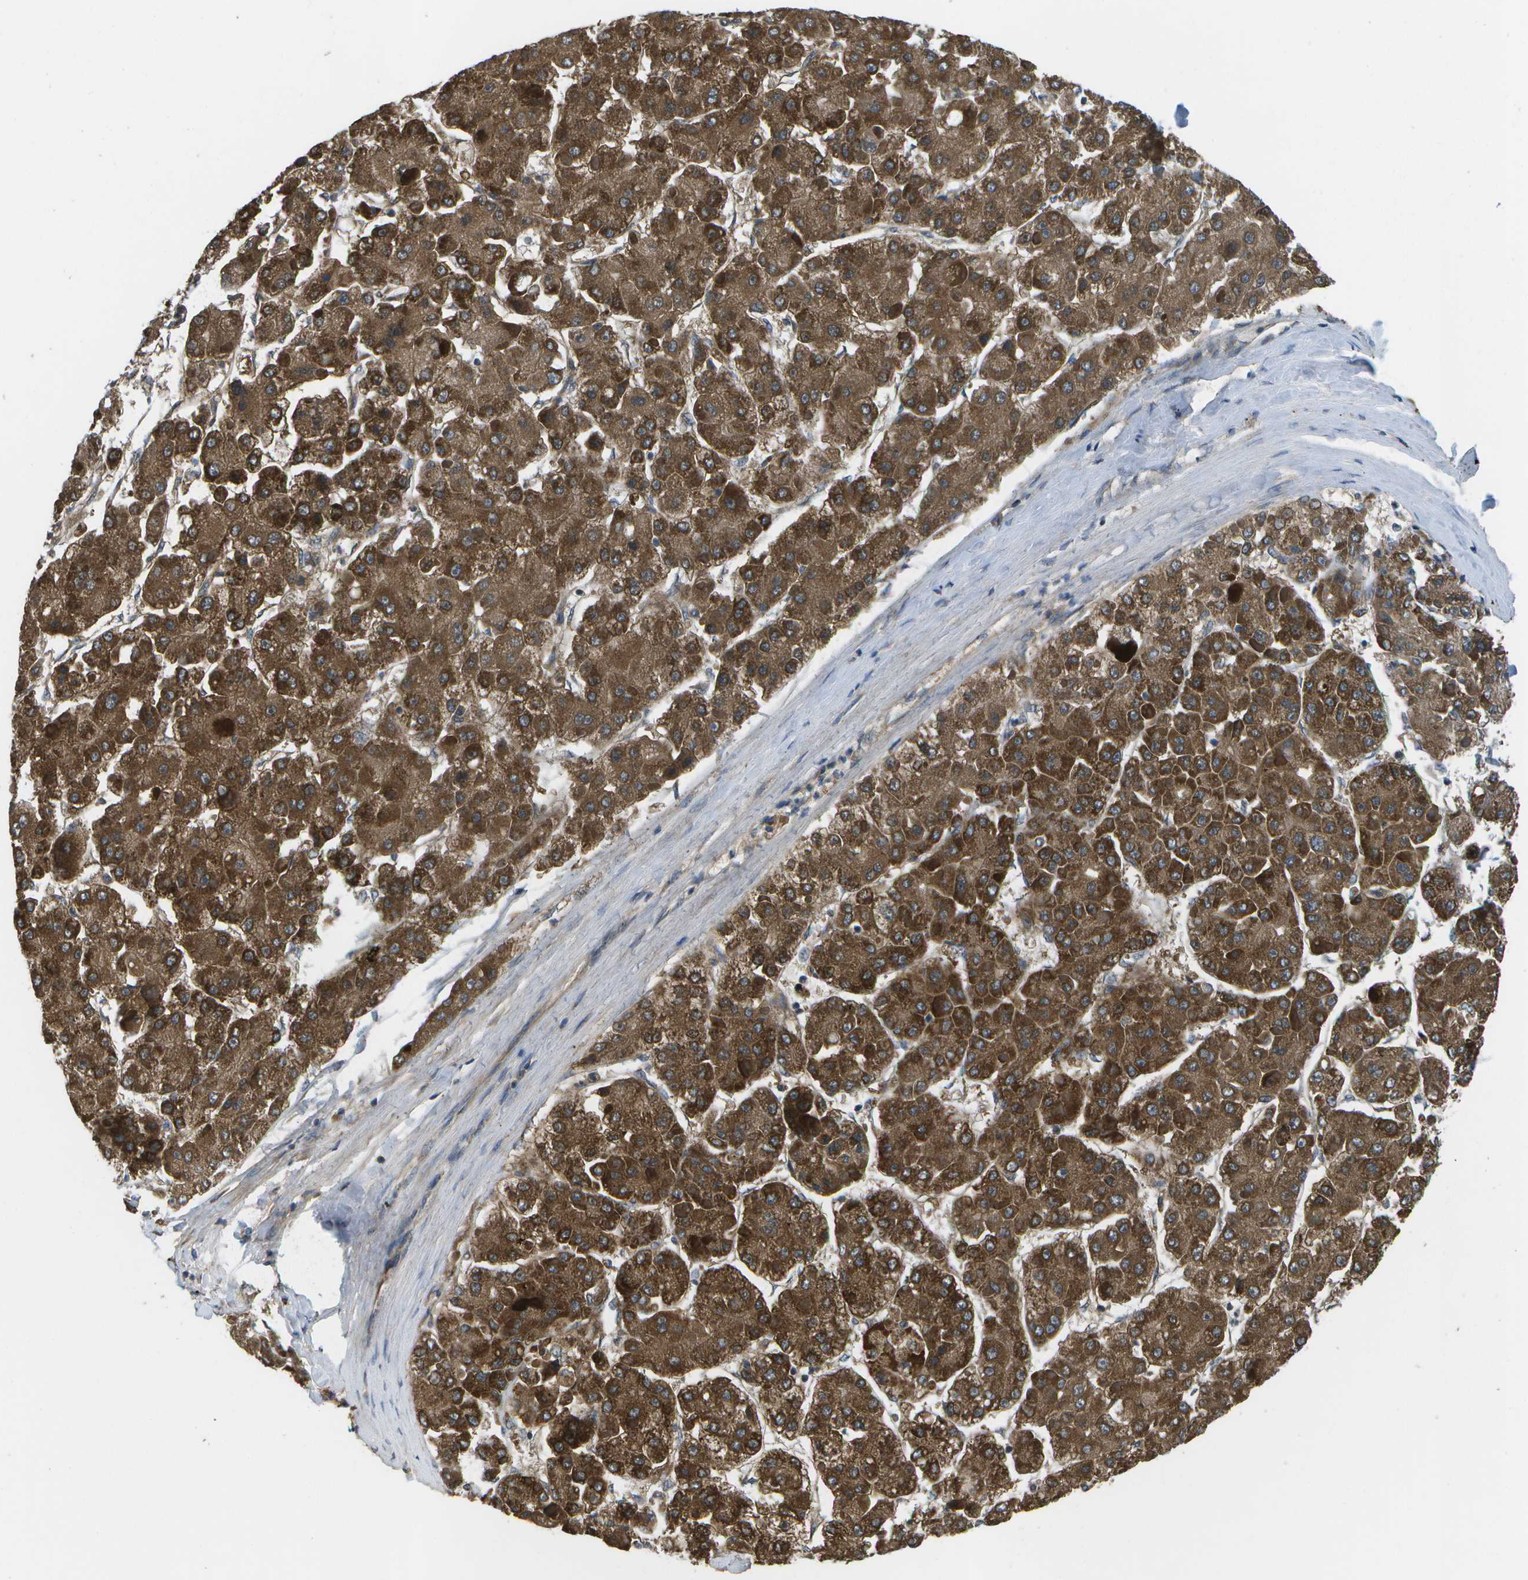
{"staining": {"intensity": "strong", "quantity": ">75%", "location": "cytoplasmic/membranous"}, "tissue": "liver cancer", "cell_type": "Tumor cells", "image_type": "cancer", "snomed": [{"axis": "morphology", "description": "Carcinoma, Hepatocellular, NOS"}, {"axis": "topography", "description": "Liver"}], "caption": "Immunohistochemistry (IHC) (DAB) staining of liver cancer (hepatocellular carcinoma) demonstrates strong cytoplasmic/membranous protein staining in about >75% of tumor cells.", "gene": "MVK", "patient": {"sex": "female", "age": 73}}